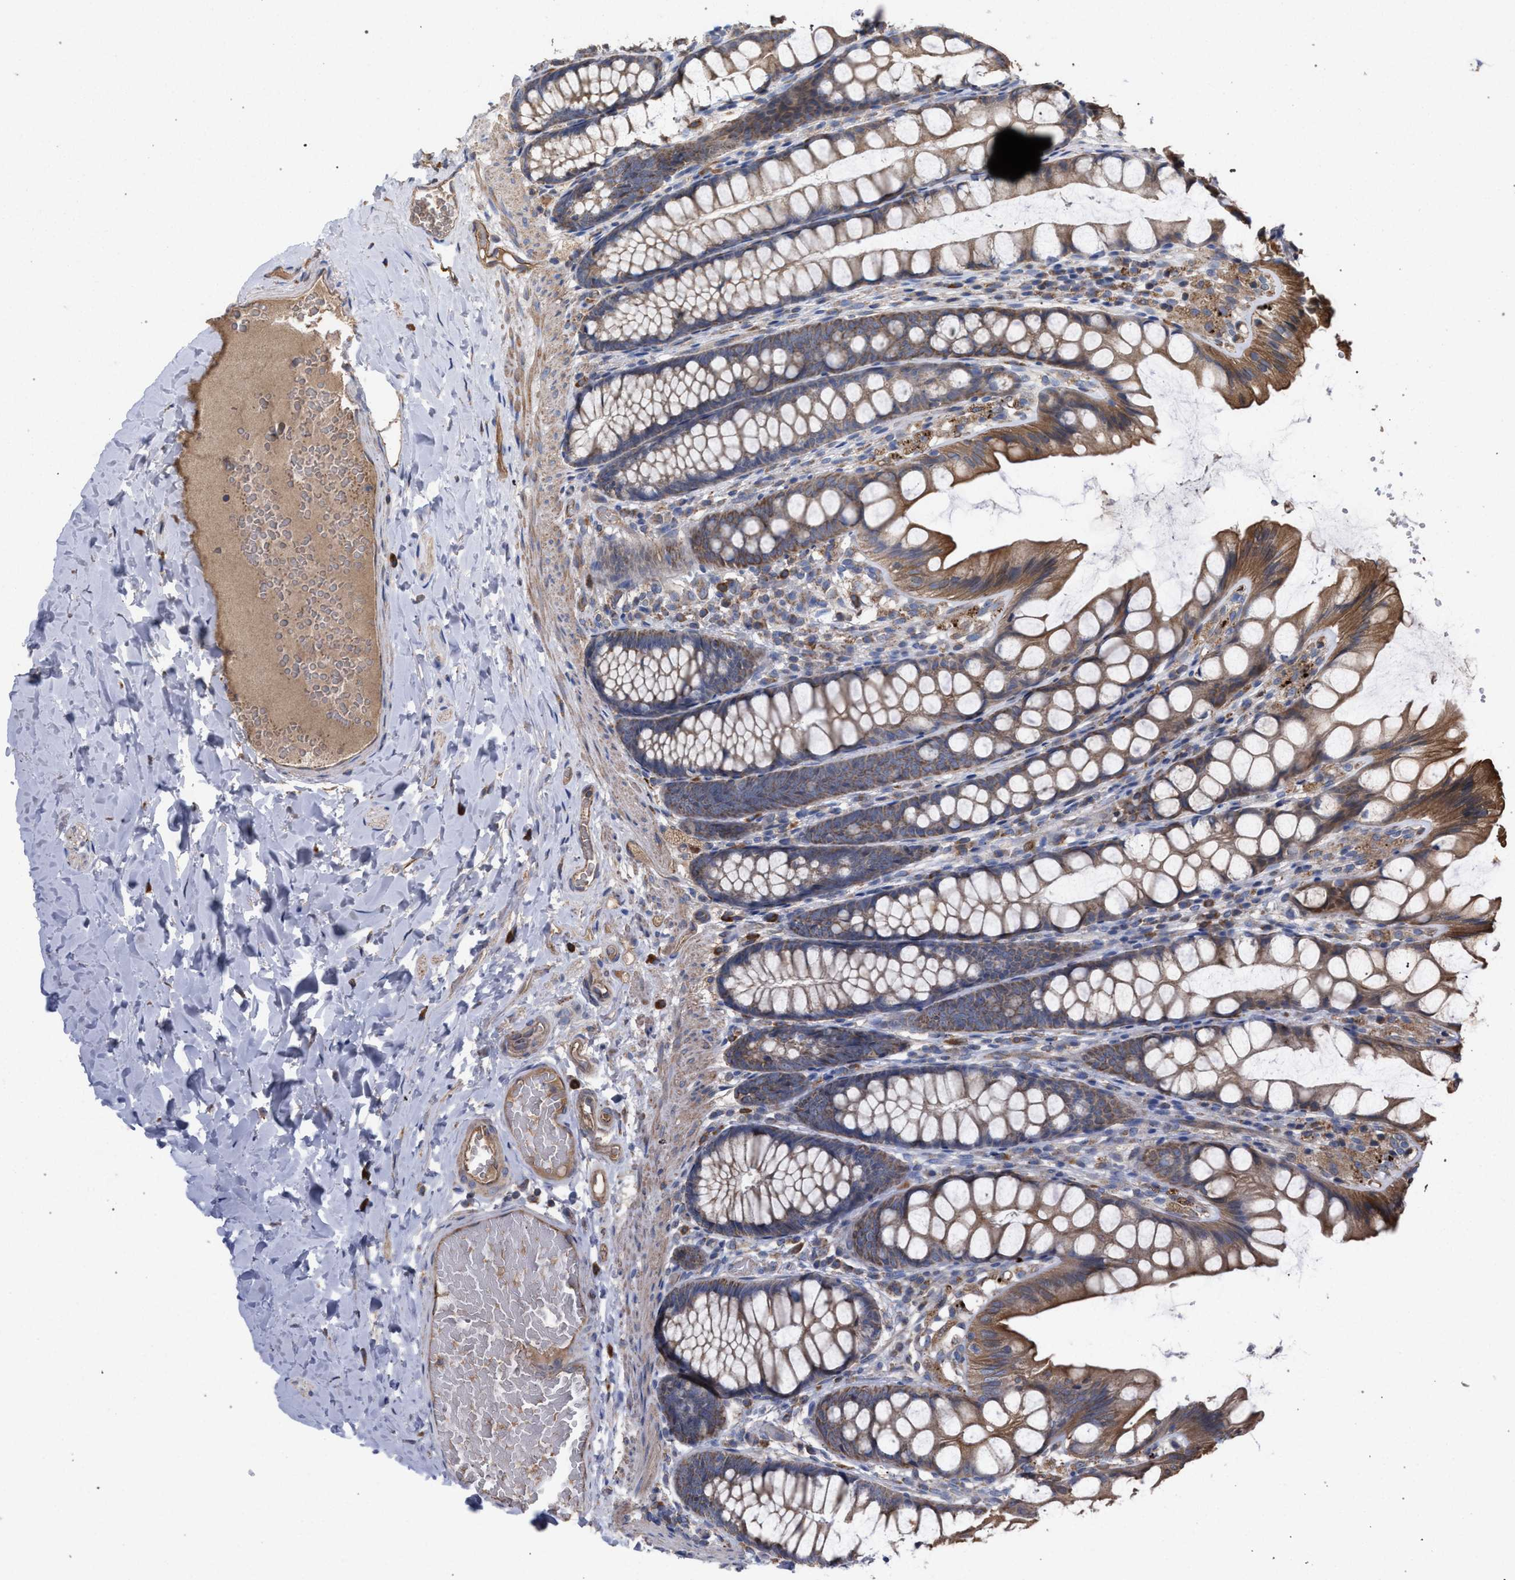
{"staining": {"intensity": "moderate", "quantity": "25%-75%", "location": "cytoplasmic/membranous"}, "tissue": "colon", "cell_type": "Endothelial cells", "image_type": "normal", "snomed": [{"axis": "morphology", "description": "Normal tissue, NOS"}, {"axis": "topography", "description": "Colon"}], "caption": "Endothelial cells show medium levels of moderate cytoplasmic/membranous positivity in approximately 25%-75% of cells in unremarkable human colon. Immunohistochemistry stains the protein of interest in brown and the nuclei are stained blue.", "gene": "BCL2L12", "patient": {"sex": "male", "age": 47}}